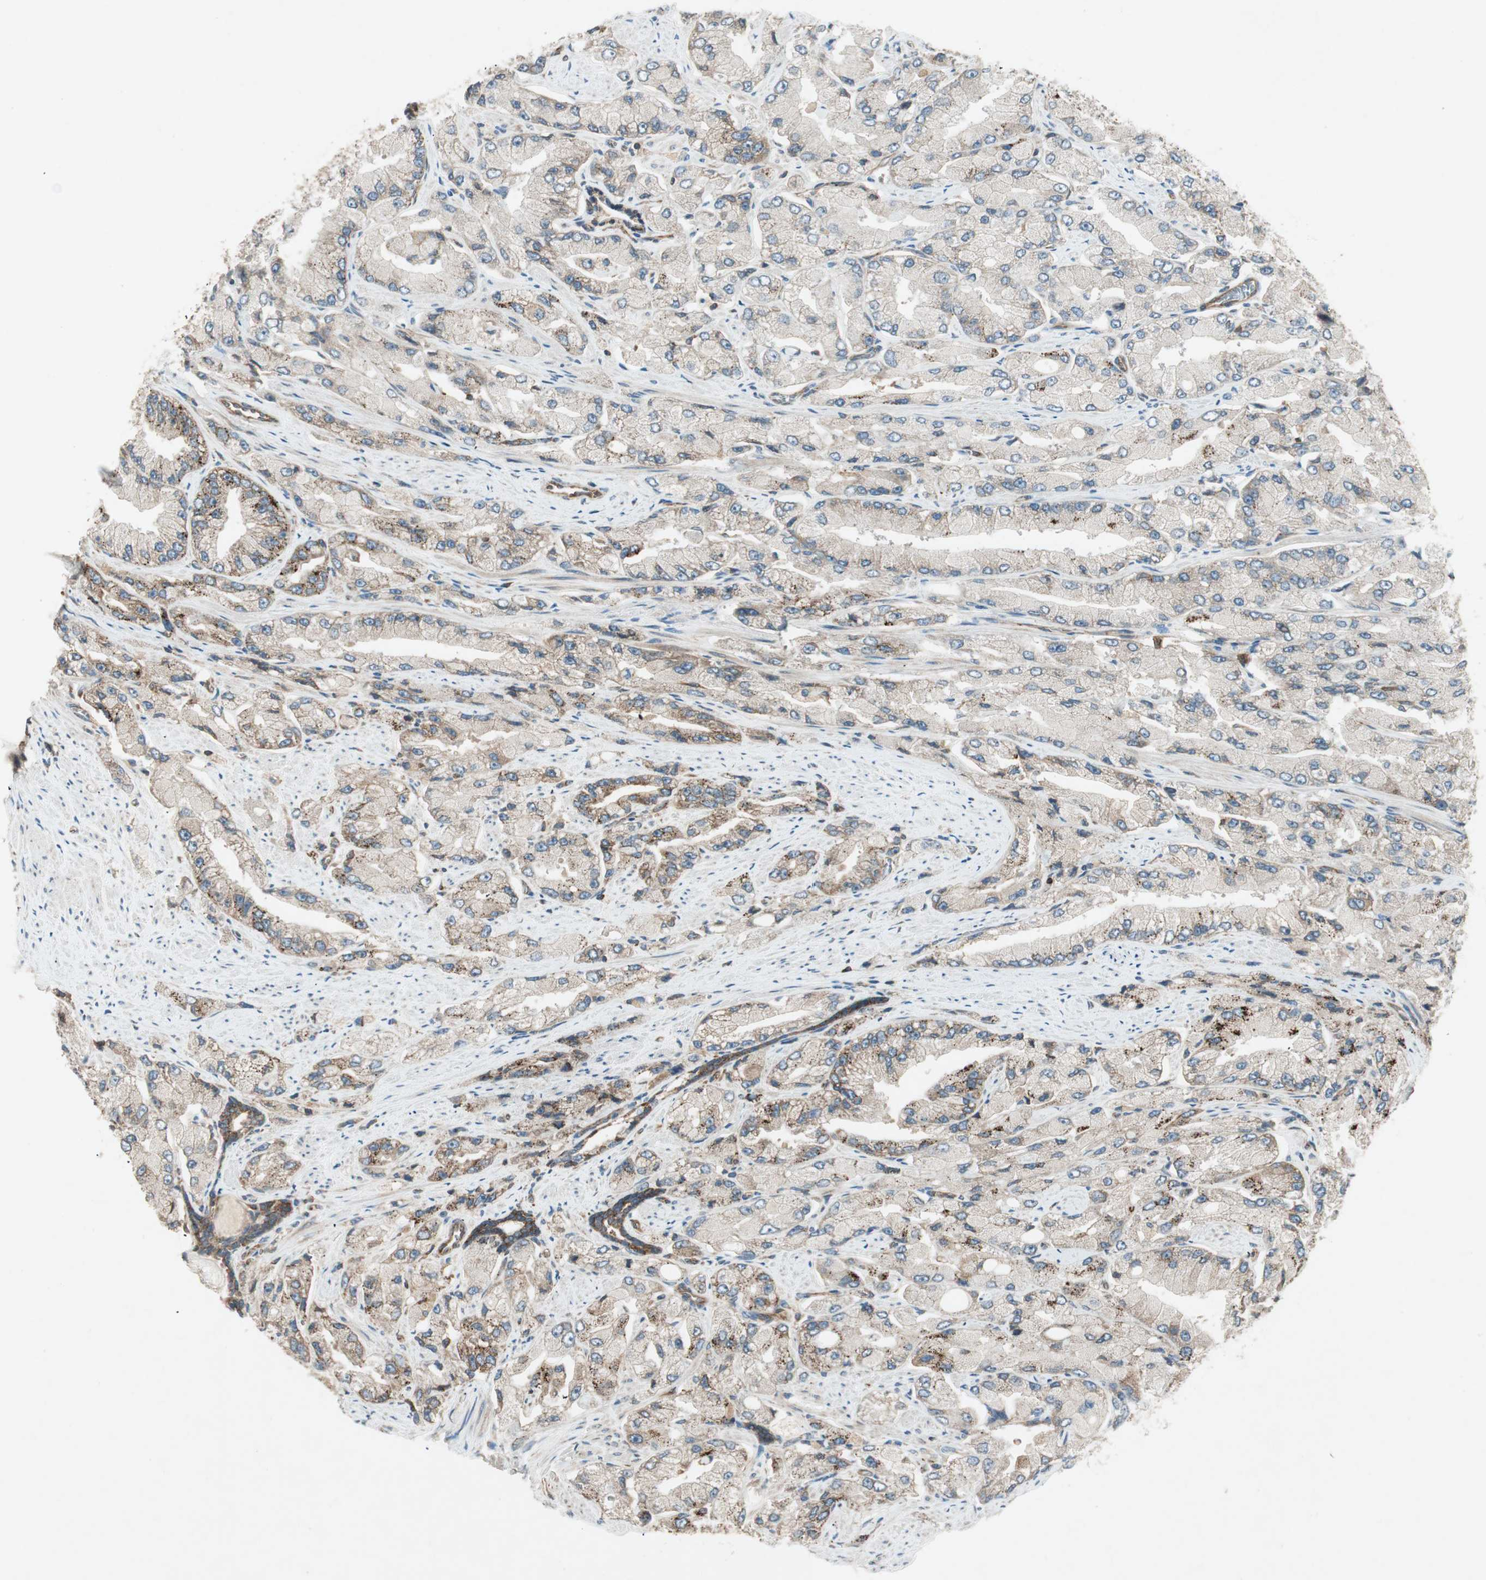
{"staining": {"intensity": "moderate", "quantity": "25%-75%", "location": "cytoplasmic/membranous"}, "tissue": "prostate cancer", "cell_type": "Tumor cells", "image_type": "cancer", "snomed": [{"axis": "morphology", "description": "Adenocarcinoma, High grade"}, {"axis": "topography", "description": "Prostate"}], "caption": "Prostate cancer (high-grade adenocarcinoma) tissue exhibits moderate cytoplasmic/membranous positivity in approximately 25%-75% of tumor cells, visualized by immunohistochemistry. (DAB IHC with brightfield microscopy, high magnification).", "gene": "CHADL", "patient": {"sex": "male", "age": 58}}